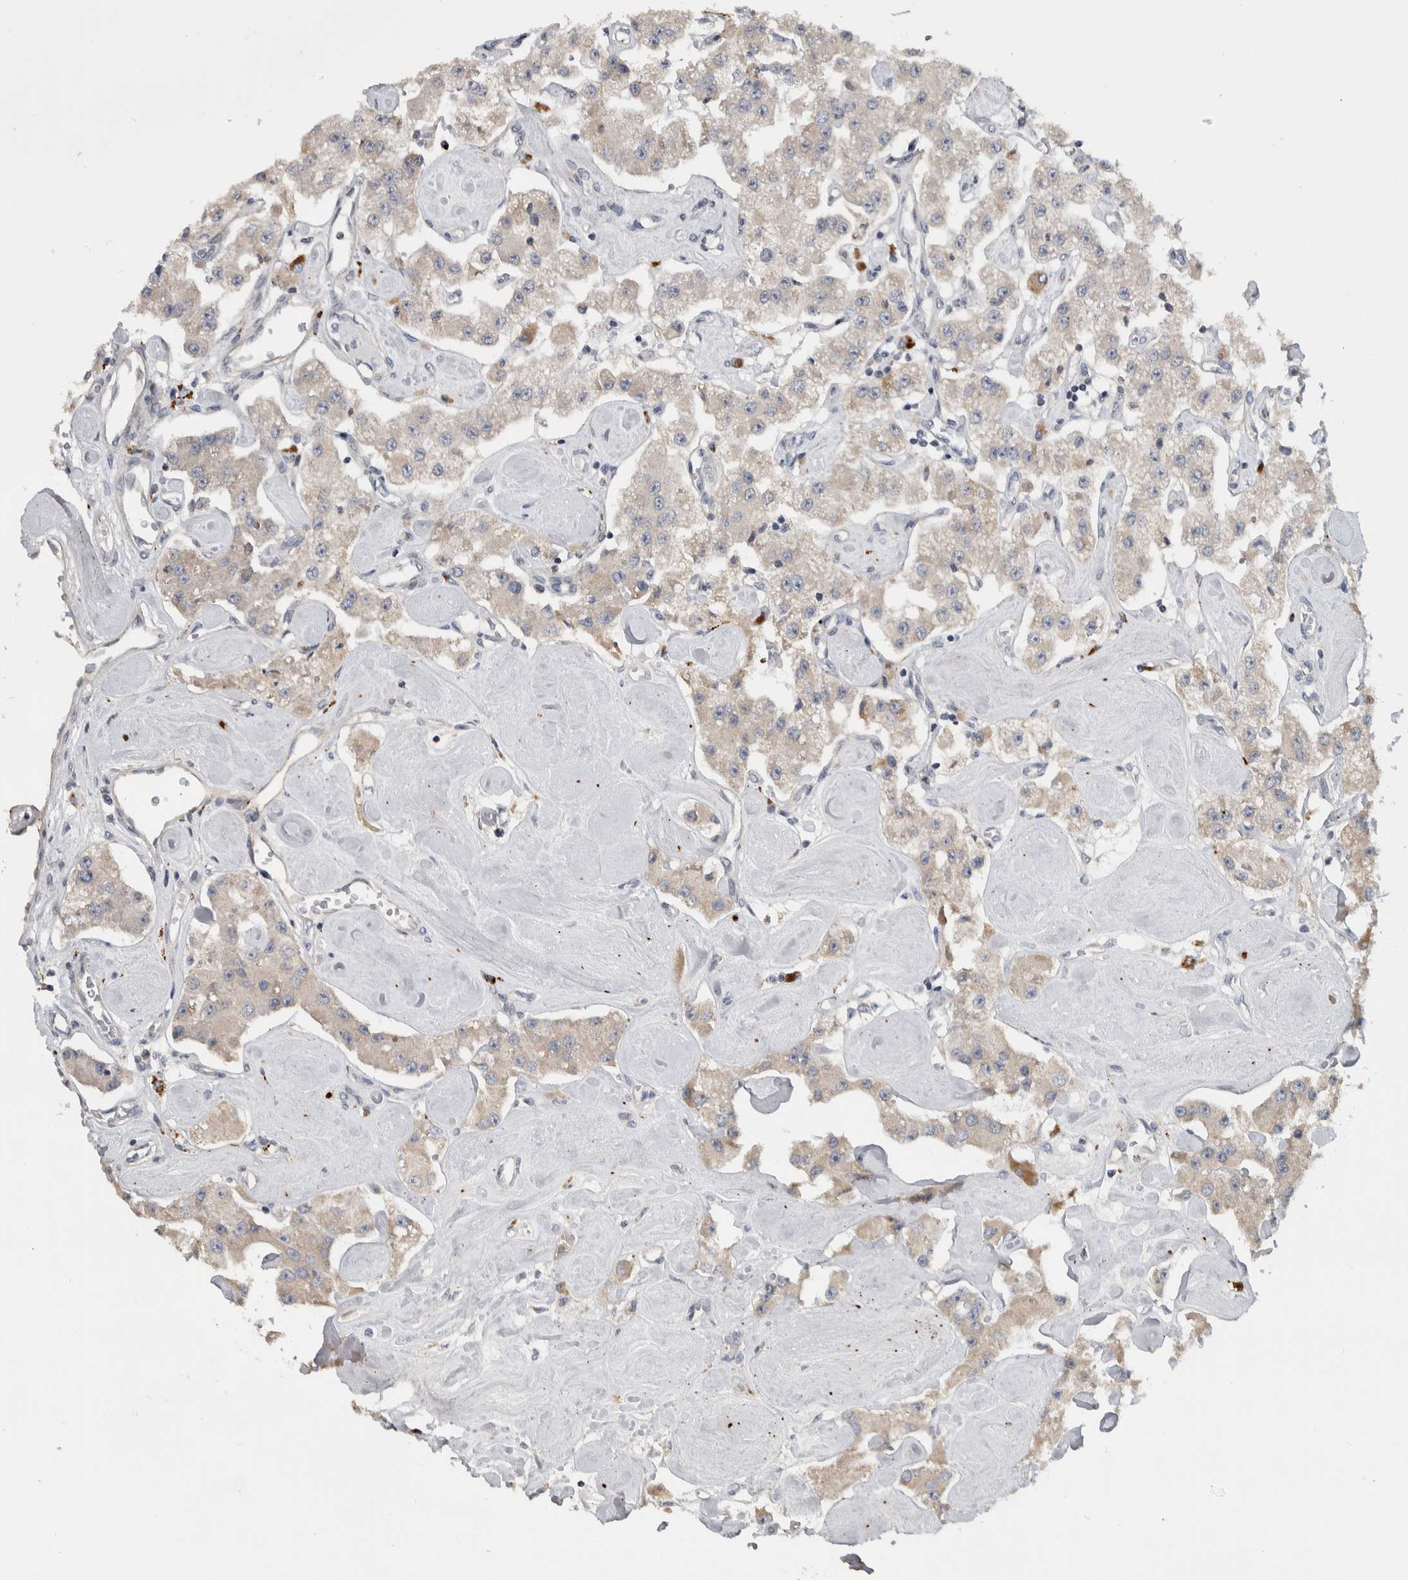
{"staining": {"intensity": "weak", "quantity": "25%-75%", "location": "cytoplasmic/membranous"}, "tissue": "carcinoid", "cell_type": "Tumor cells", "image_type": "cancer", "snomed": [{"axis": "morphology", "description": "Carcinoid, malignant, NOS"}, {"axis": "topography", "description": "Pancreas"}], "caption": "The micrograph shows immunohistochemical staining of carcinoid. There is weak cytoplasmic/membranous positivity is seen in about 25%-75% of tumor cells.", "gene": "FAM83G", "patient": {"sex": "male", "age": 41}}